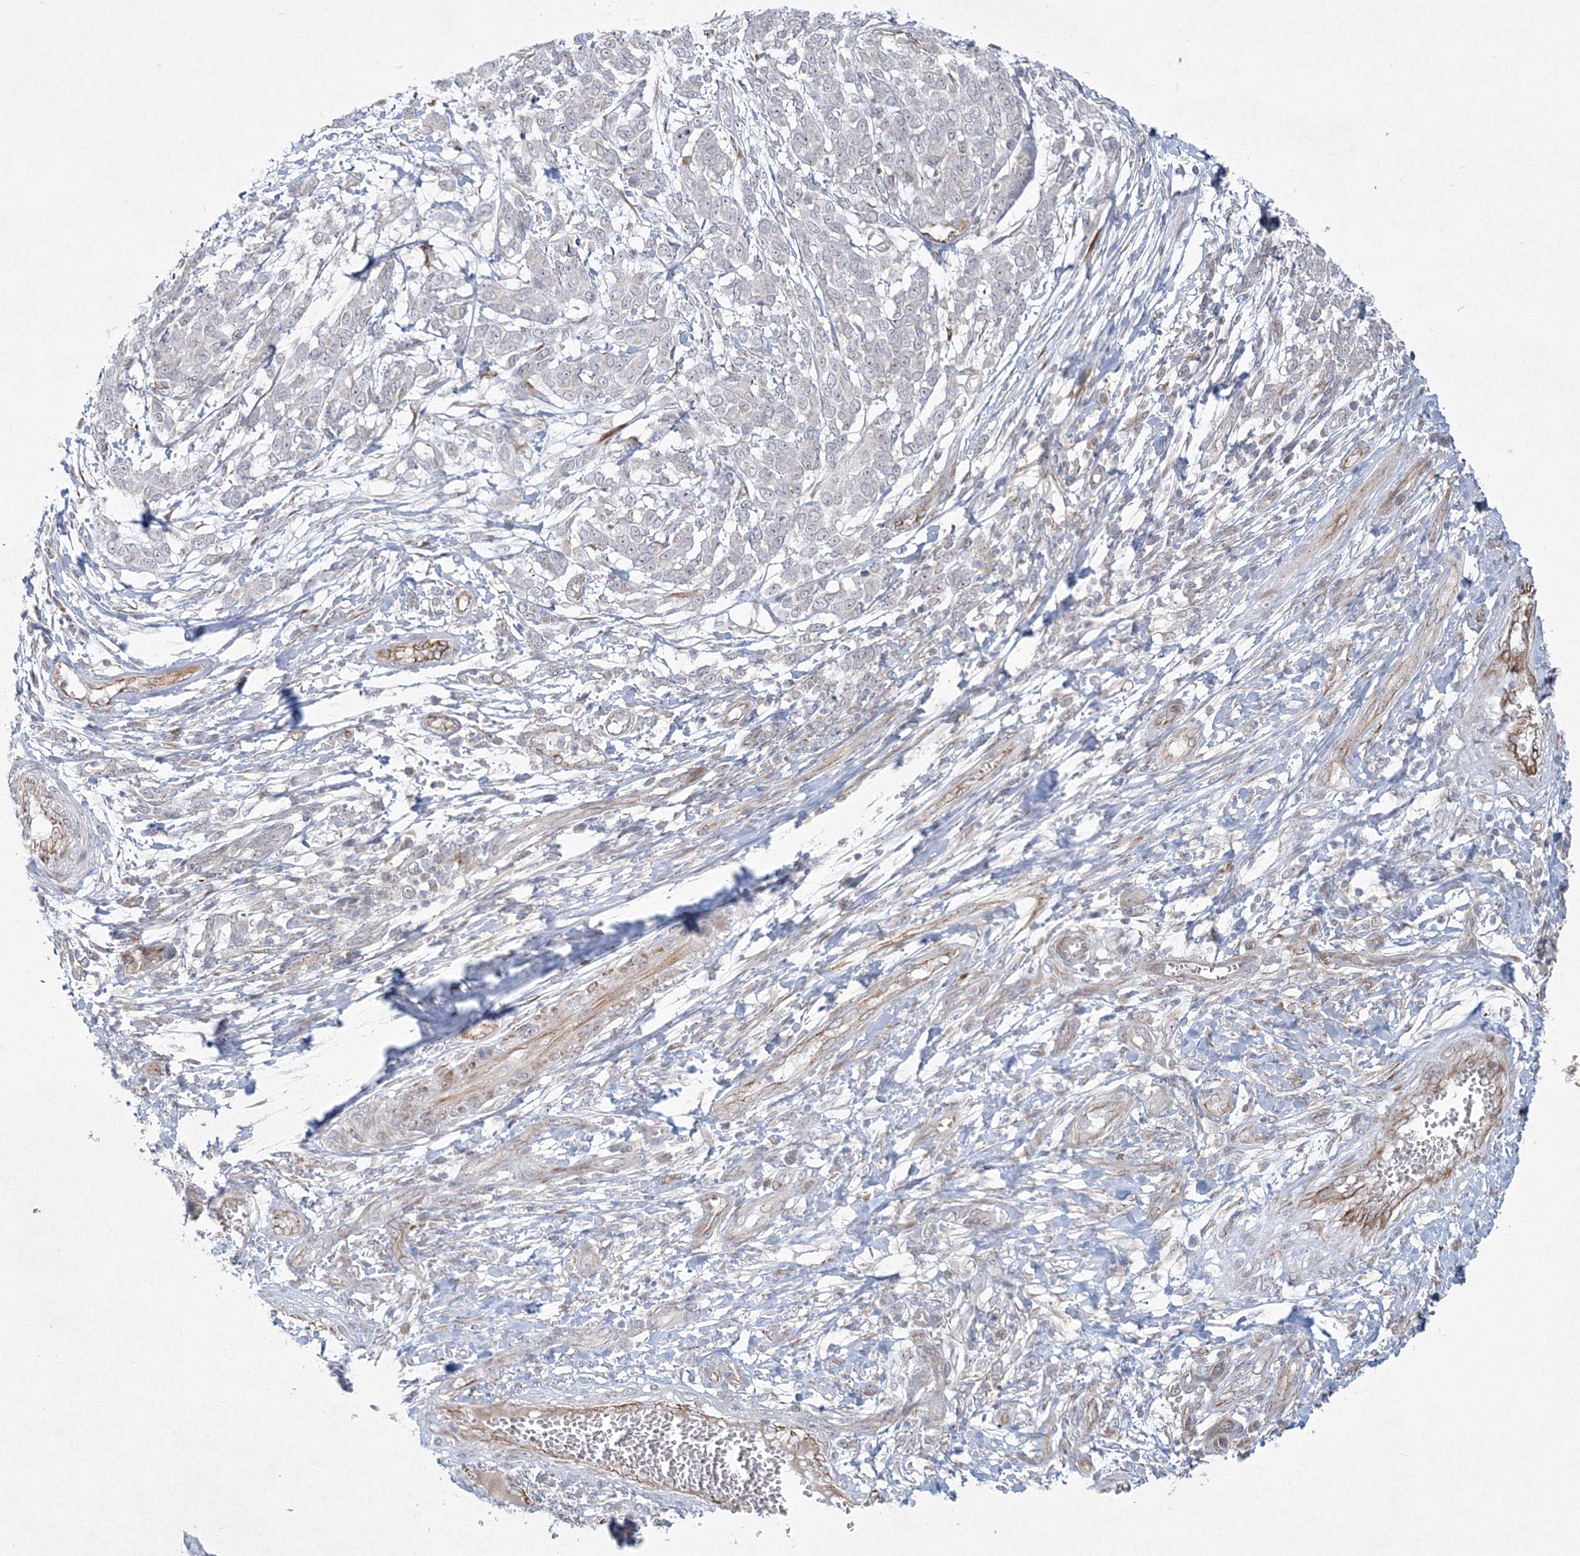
{"staining": {"intensity": "weak", "quantity": "<25%", "location": "cytoplasmic/membranous"}, "tissue": "melanoma", "cell_type": "Tumor cells", "image_type": "cancer", "snomed": [{"axis": "morphology", "description": "Malignant melanoma, NOS"}, {"axis": "topography", "description": "Skin"}], "caption": "This is a histopathology image of immunohistochemistry (IHC) staining of malignant melanoma, which shows no expression in tumor cells.", "gene": "WDR49", "patient": {"sex": "male", "age": 49}}